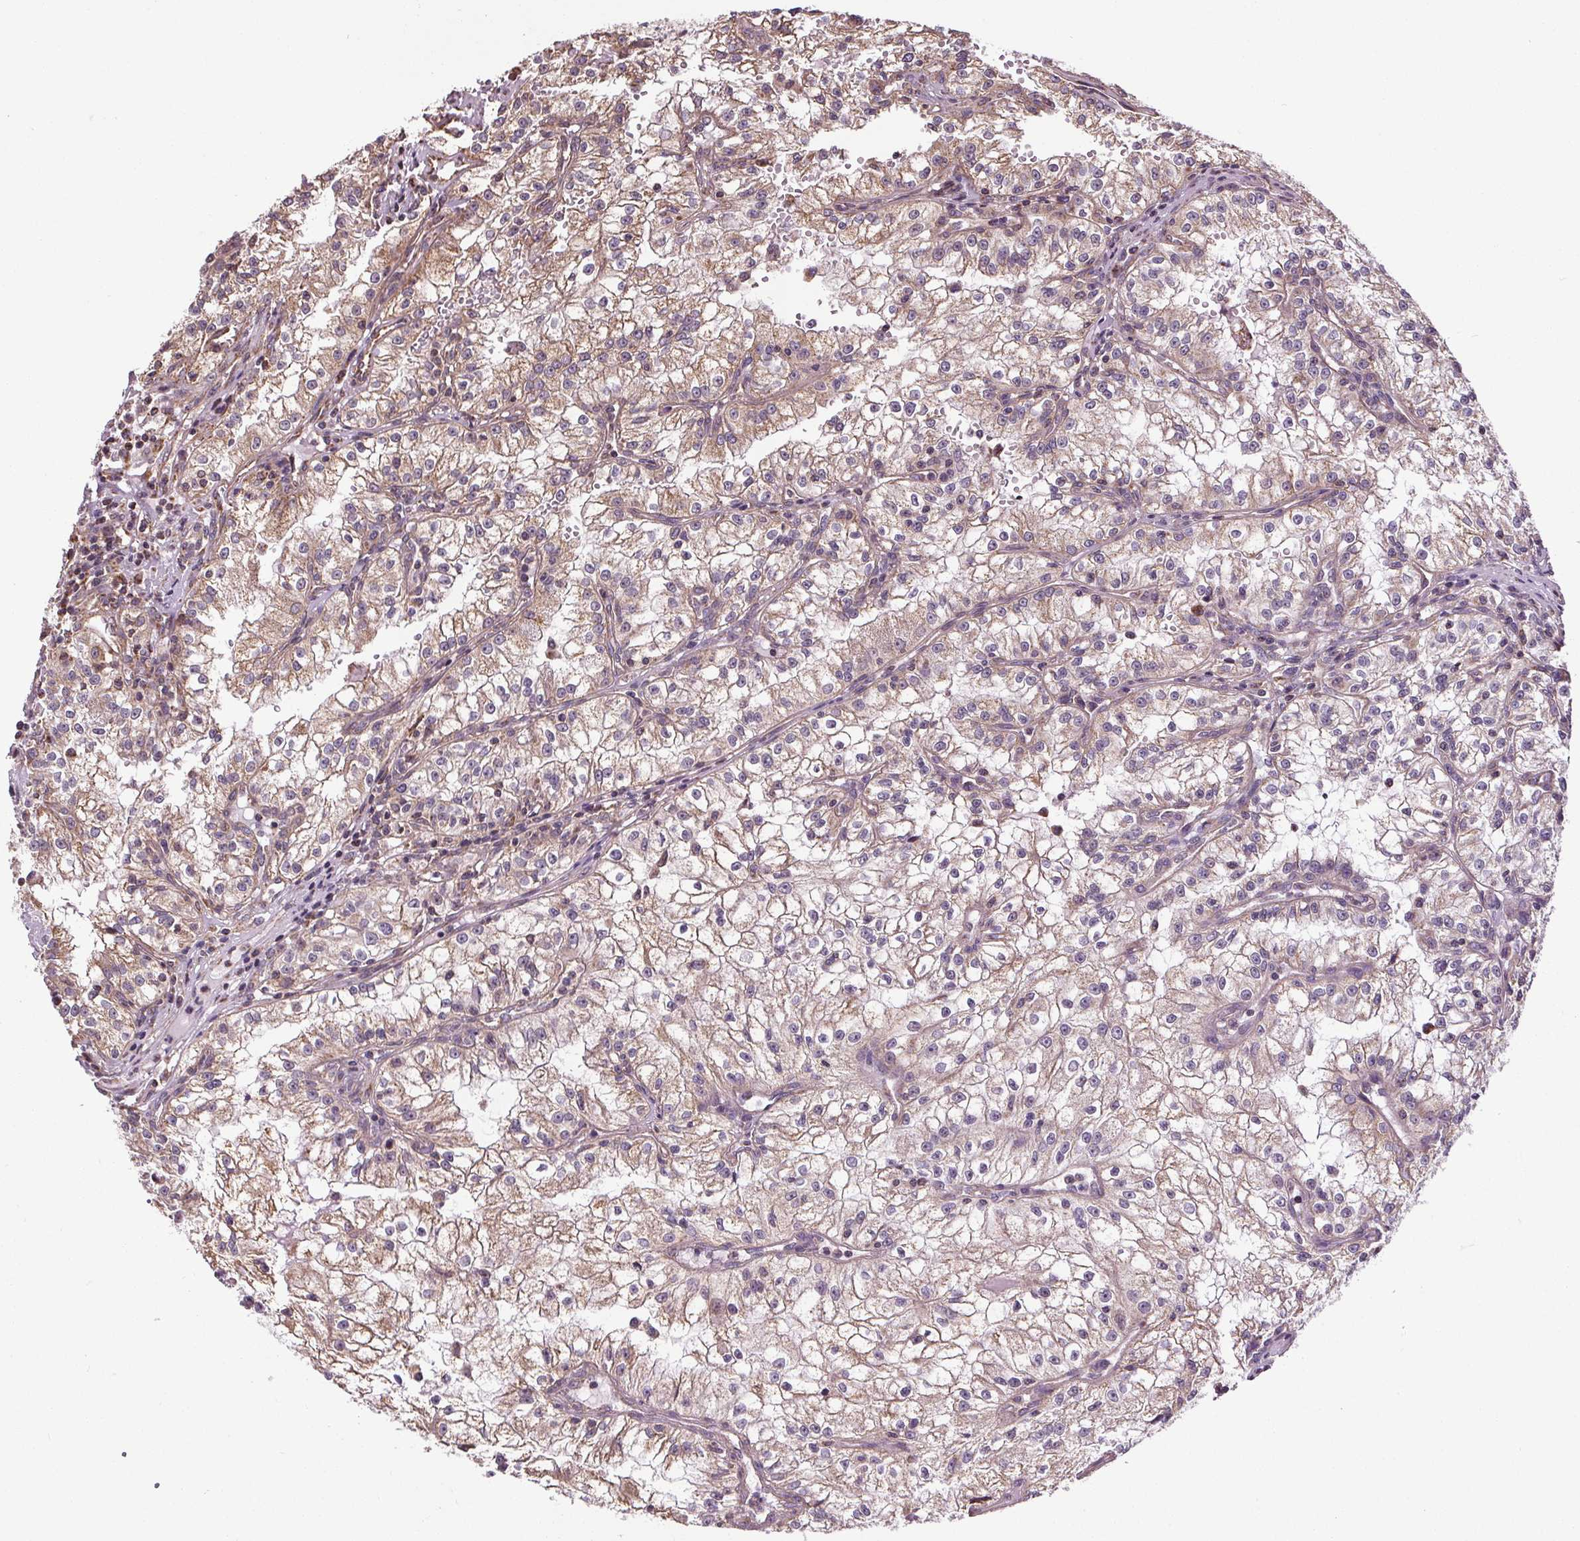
{"staining": {"intensity": "weak", "quantity": "25%-75%", "location": "cytoplasmic/membranous"}, "tissue": "renal cancer", "cell_type": "Tumor cells", "image_type": "cancer", "snomed": [{"axis": "morphology", "description": "Adenocarcinoma, NOS"}, {"axis": "topography", "description": "Kidney"}], "caption": "An immunohistochemistry (IHC) image of neoplastic tissue is shown. Protein staining in brown labels weak cytoplasmic/membranous positivity in adenocarcinoma (renal) within tumor cells.", "gene": "ZNF548", "patient": {"sex": "male", "age": 36}}